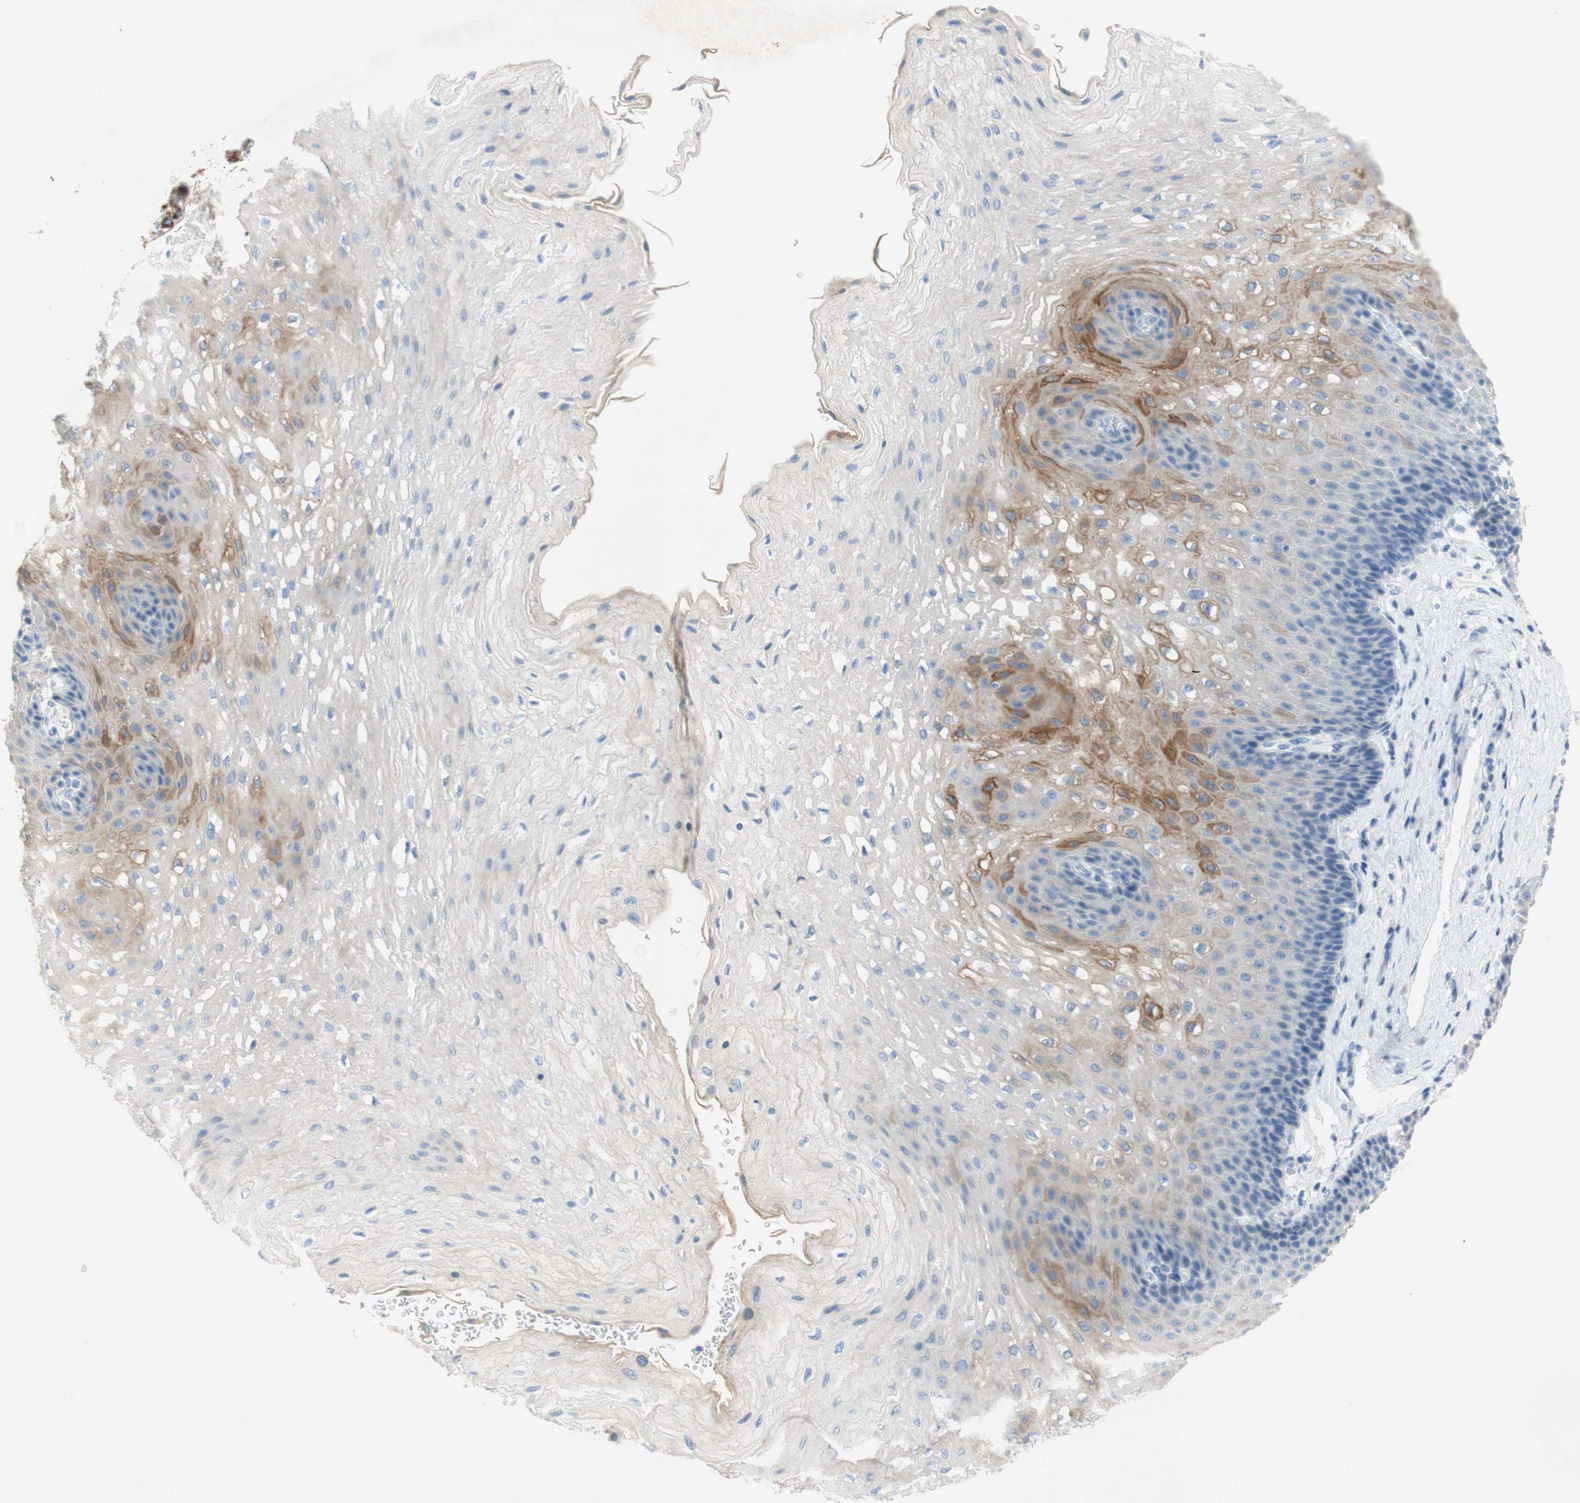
{"staining": {"intensity": "weak", "quantity": "25%-75%", "location": "cytoplasmic/membranous"}, "tissue": "esophagus", "cell_type": "Squamous epithelial cells", "image_type": "normal", "snomed": [{"axis": "morphology", "description": "Normal tissue, NOS"}, {"axis": "topography", "description": "Esophagus"}], "caption": "Weak cytoplasmic/membranous protein positivity is present in about 25%-75% of squamous epithelial cells in esophagus. (DAB (3,3'-diaminobenzidine) = brown stain, brightfield microscopy at high magnification).", "gene": "POLR2J3", "patient": {"sex": "female", "age": 72}}